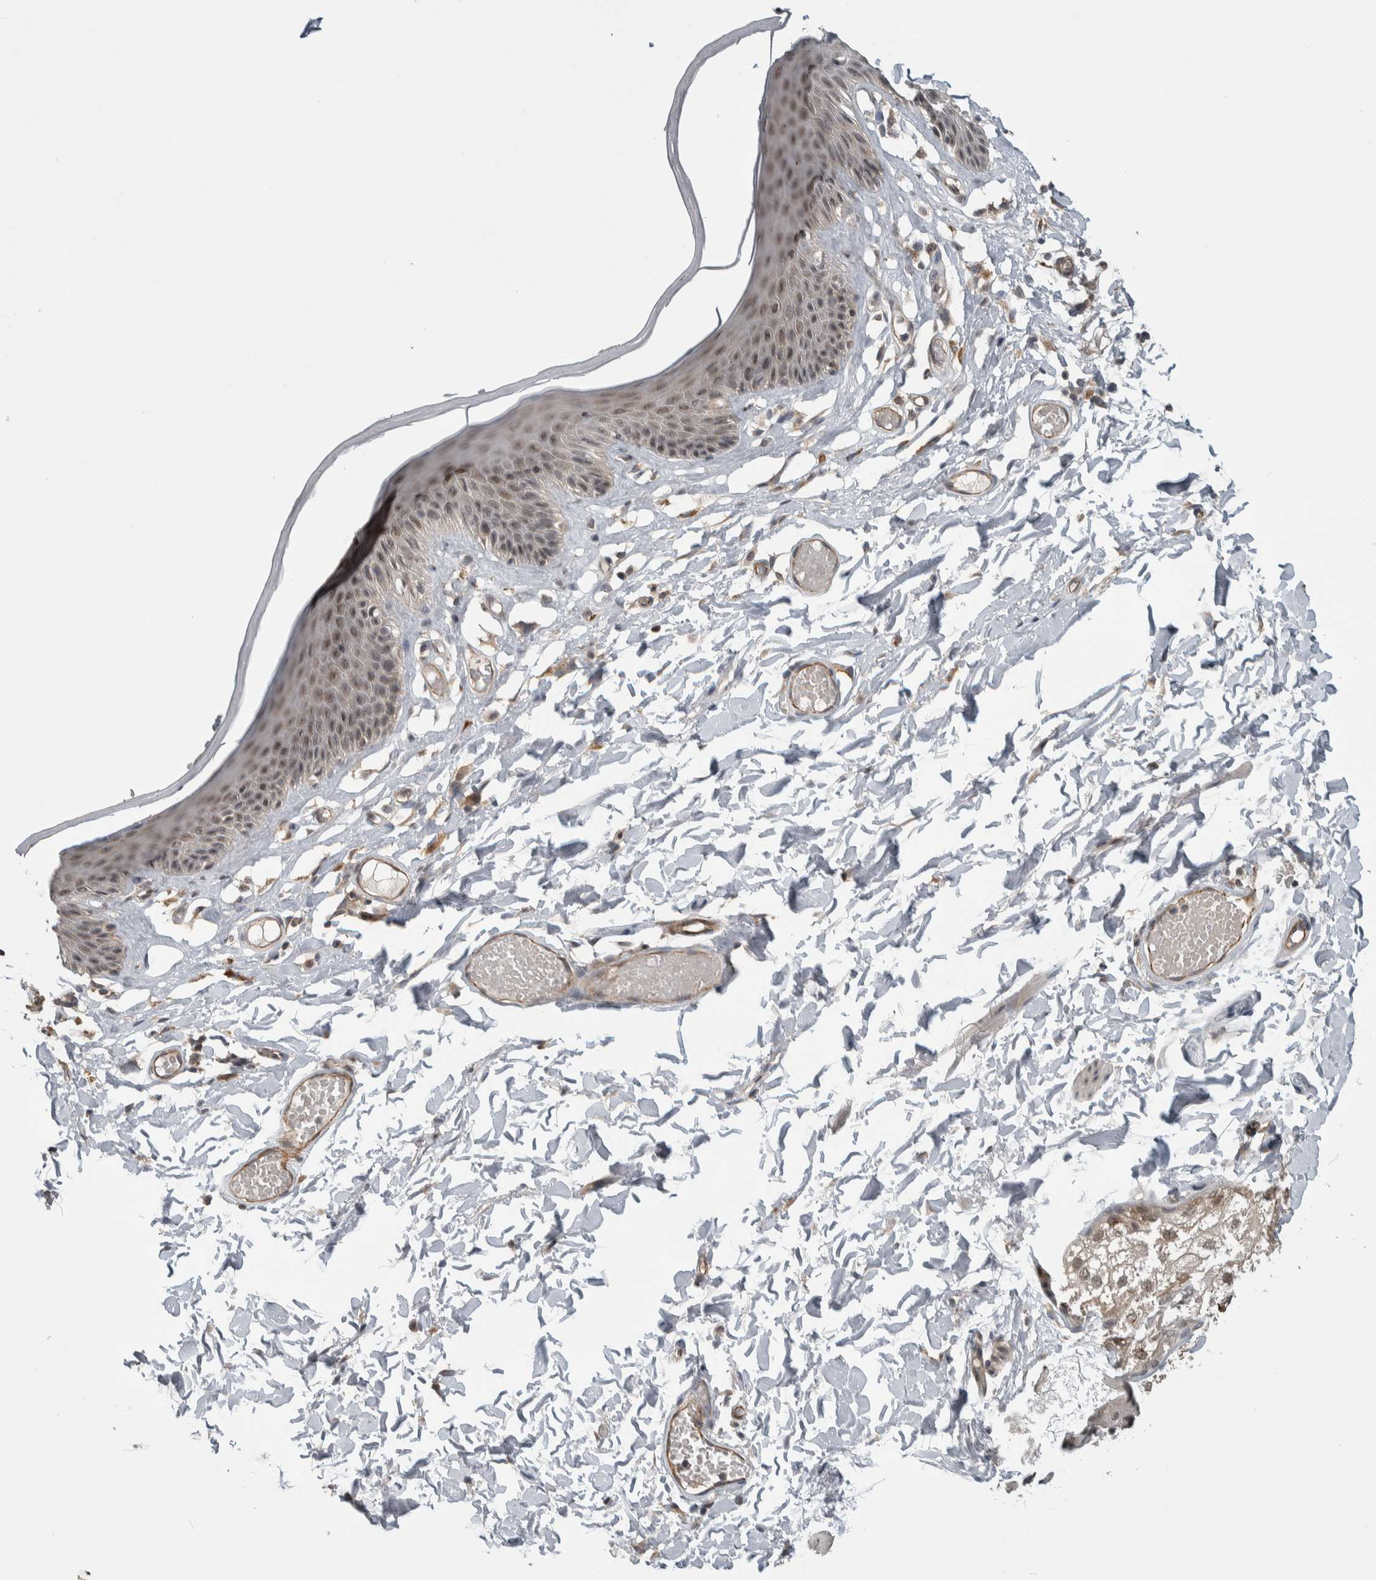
{"staining": {"intensity": "weak", "quantity": "<25%", "location": "nuclear"}, "tissue": "skin", "cell_type": "Epidermal cells", "image_type": "normal", "snomed": [{"axis": "morphology", "description": "Normal tissue, NOS"}, {"axis": "topography", "description": "Vulva"}], "caption": "Benign skin was stained to show a protein in brown. There is no significant positivity in epidermal cells. Nuclei are stained in blue.", "gene": "PRDM4", "patient": {"sex": "female", "age": 73}}